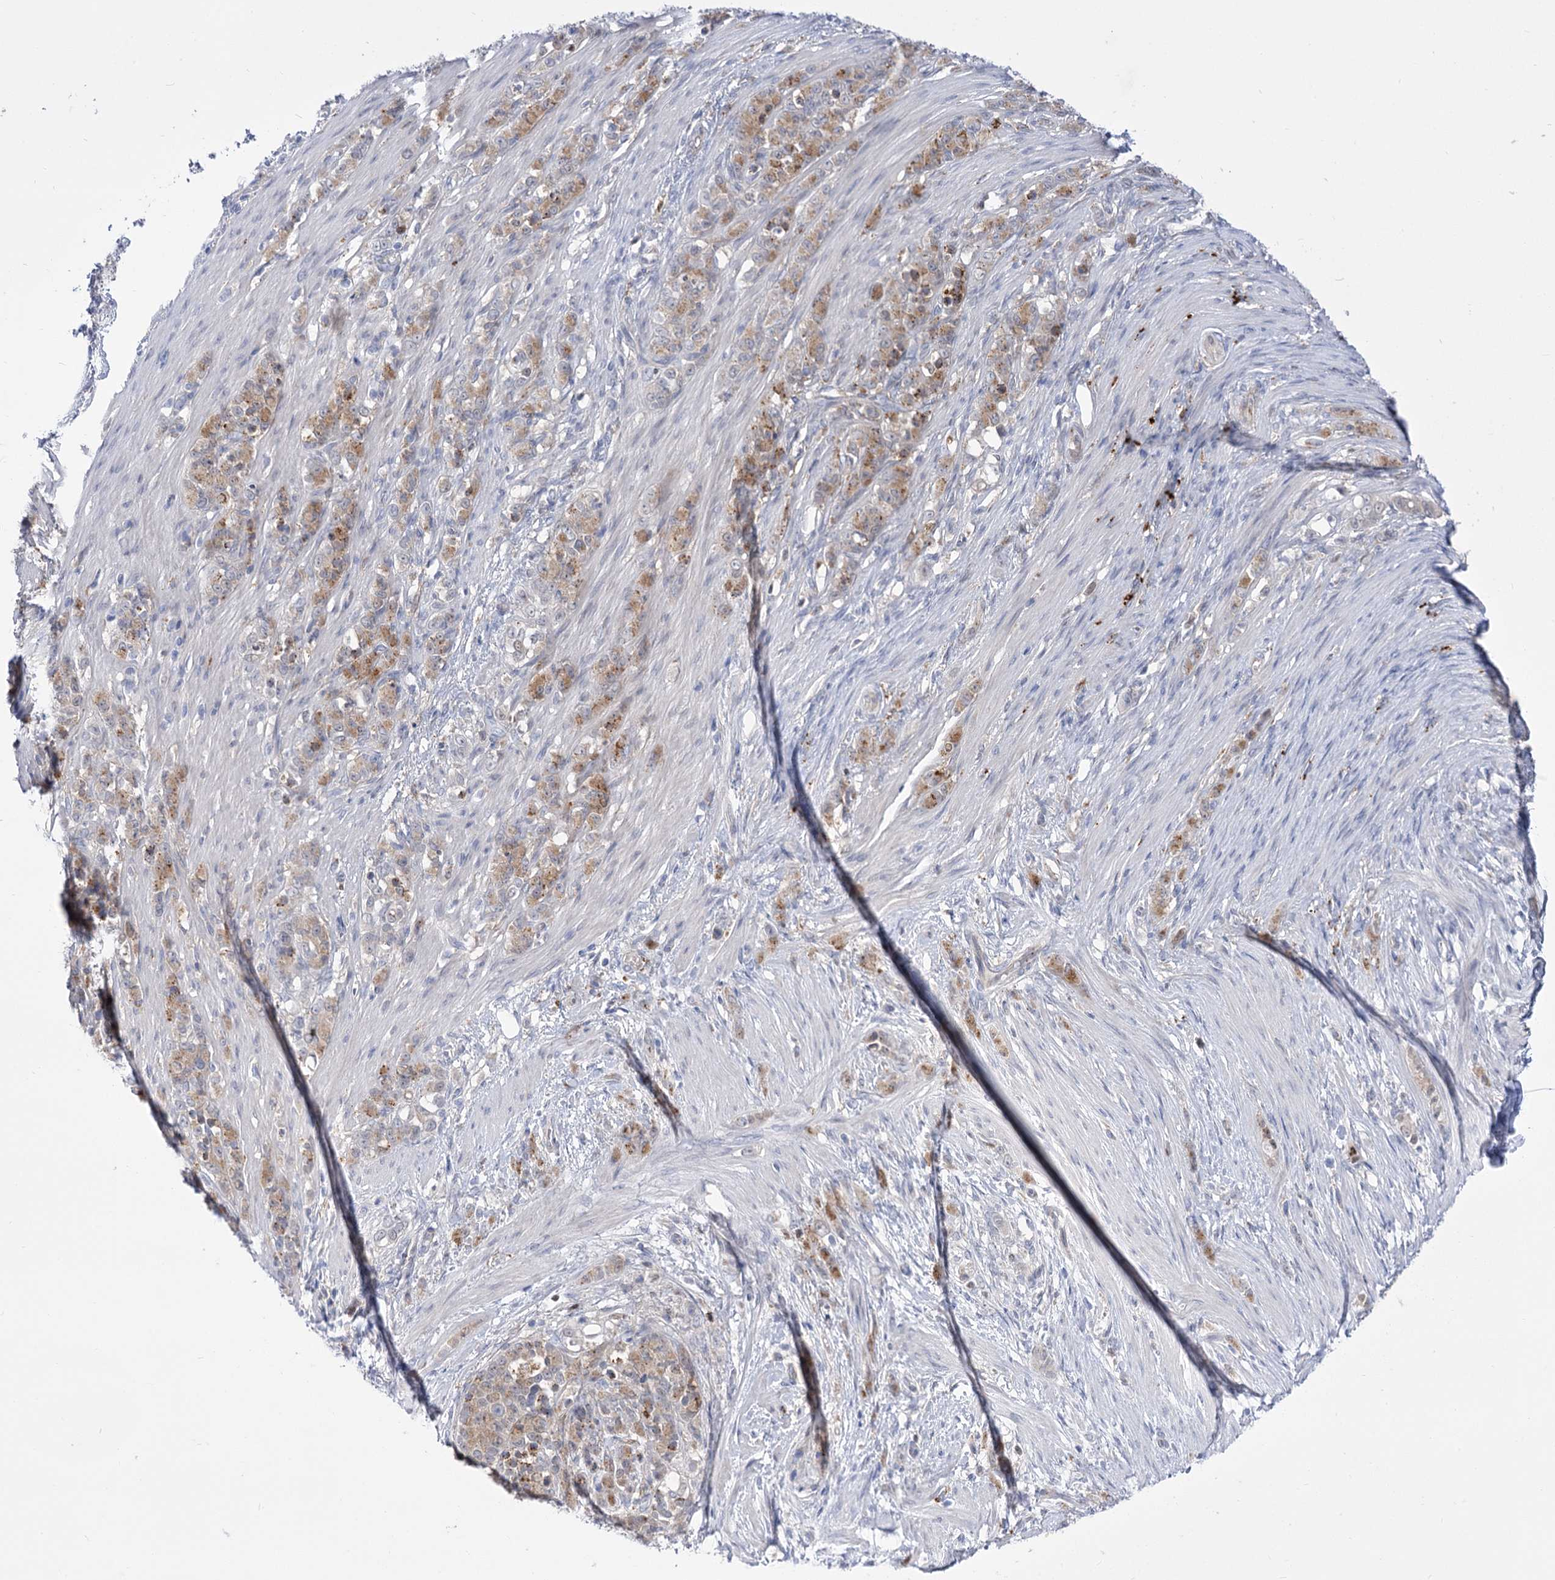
{"staining": {"intensity": "moderate", "quantity": ">75%", "location": "cytoplasmic/membranous"}, "tissue": "stomach cancer", "cell_type": "Tumor cells", "image_type": "cancer", "snomed": [{"axis": "morphology", "description": "Adenocarcinoma, NOS"}, {"axis": "topography", "description": "Stomach"}], "caption": "Tumor cells exhibit moderate cytoplasmic/membranous expression in about >75% of cells in stomach cancer (adenocarcinoma). (Stains: DAB (3,3'-diaminobenzidine) in brown, nuclei in blue, Microscopy: brightfield microscopy at high magnification).", "gene": "SIAE", "patient": {"sex": "female", "age": 79}}